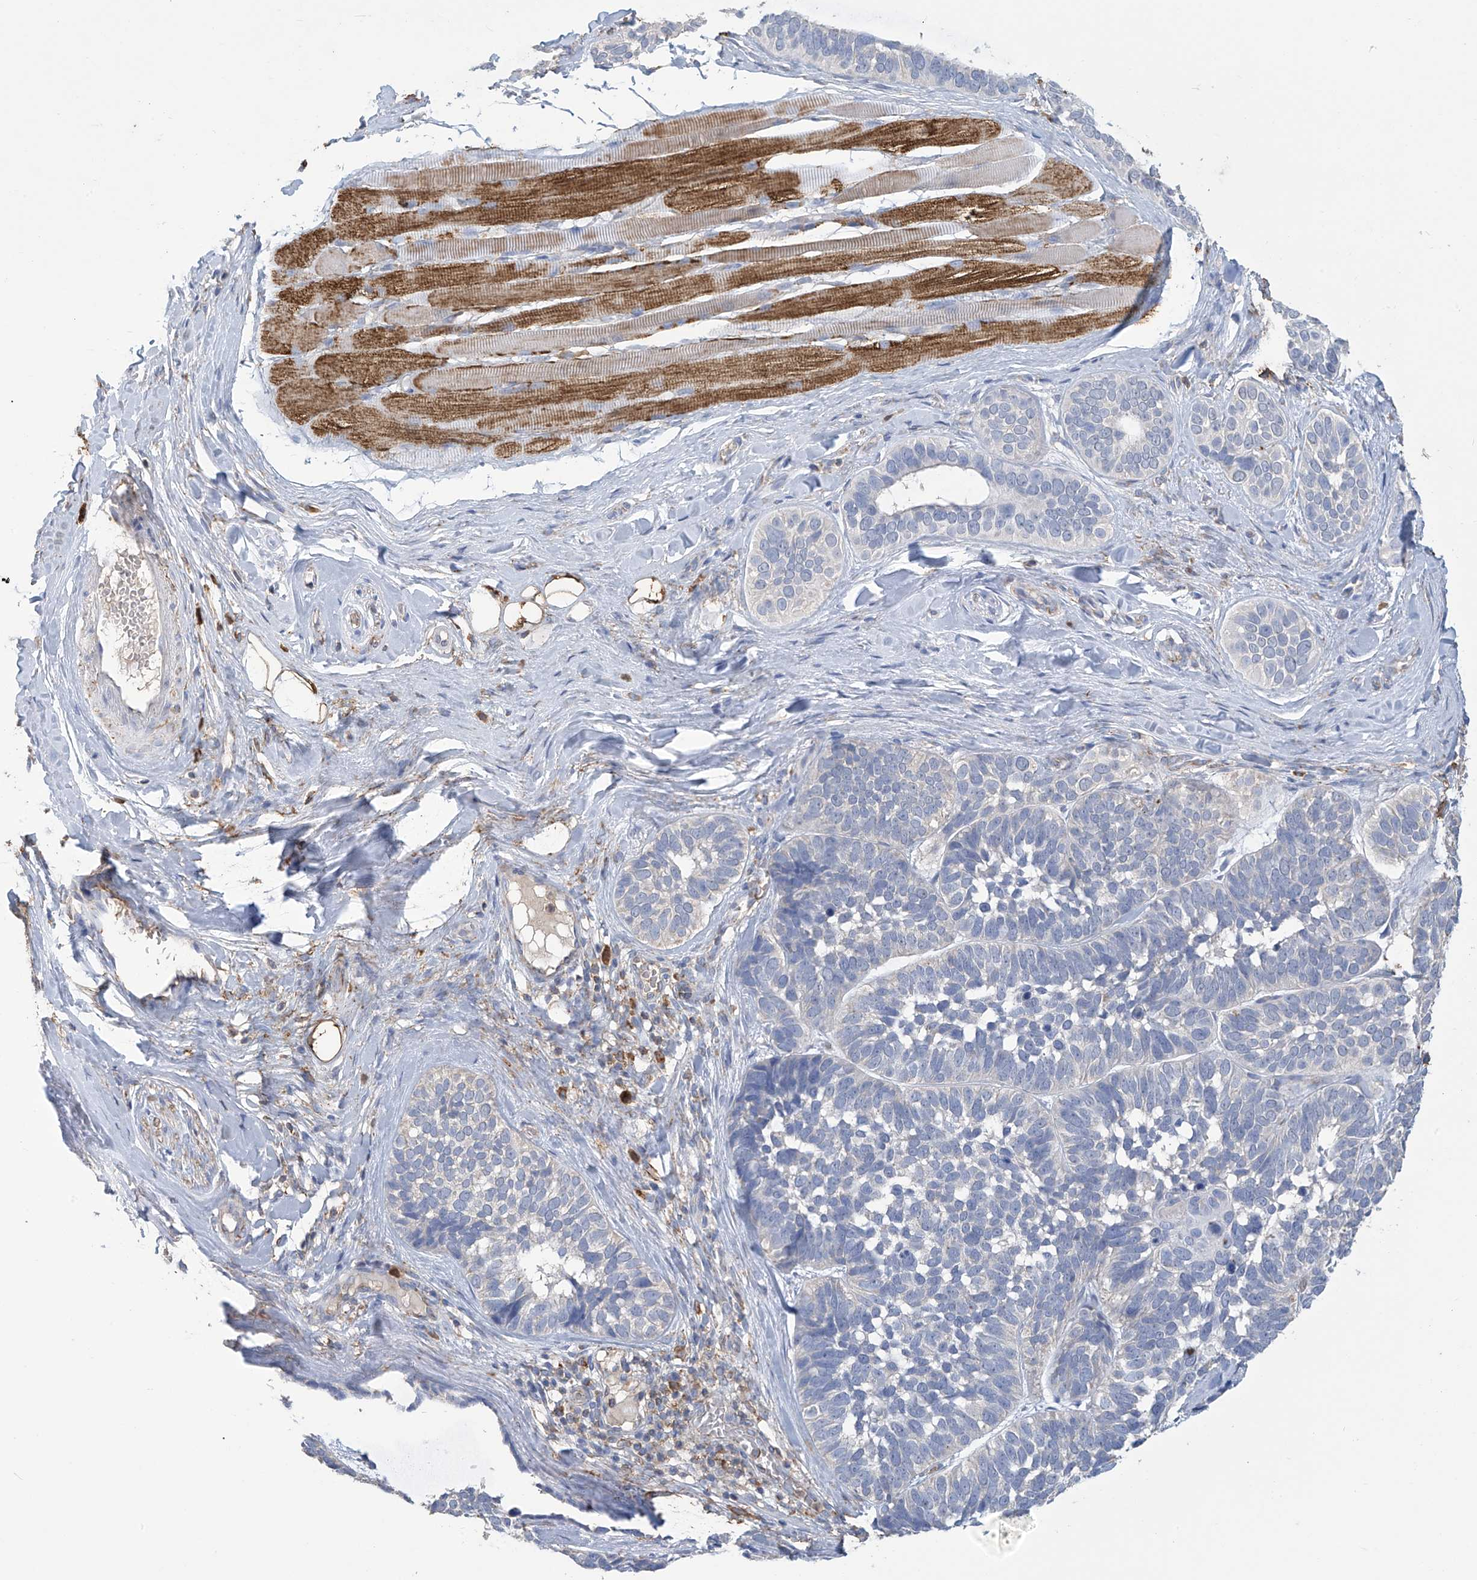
{"staining": {"intensity": "negative", "quantity": "none", "location": "none"}, "tissue": "skin cancer", "cell_type": "Tumor cells", "image_type": "cancer", "snomed": [{"axis": "morphology", "description": "Basal cell carcinoma"}, {"axis": "topography", "description": "Skin"}], "caption": "This is a image of immunohistochemistry (IHC) staining of skin cancer, which shows no expression in tumor cells.", "gene": "OGT", "patient": {"sex": "male", "age": 62}}